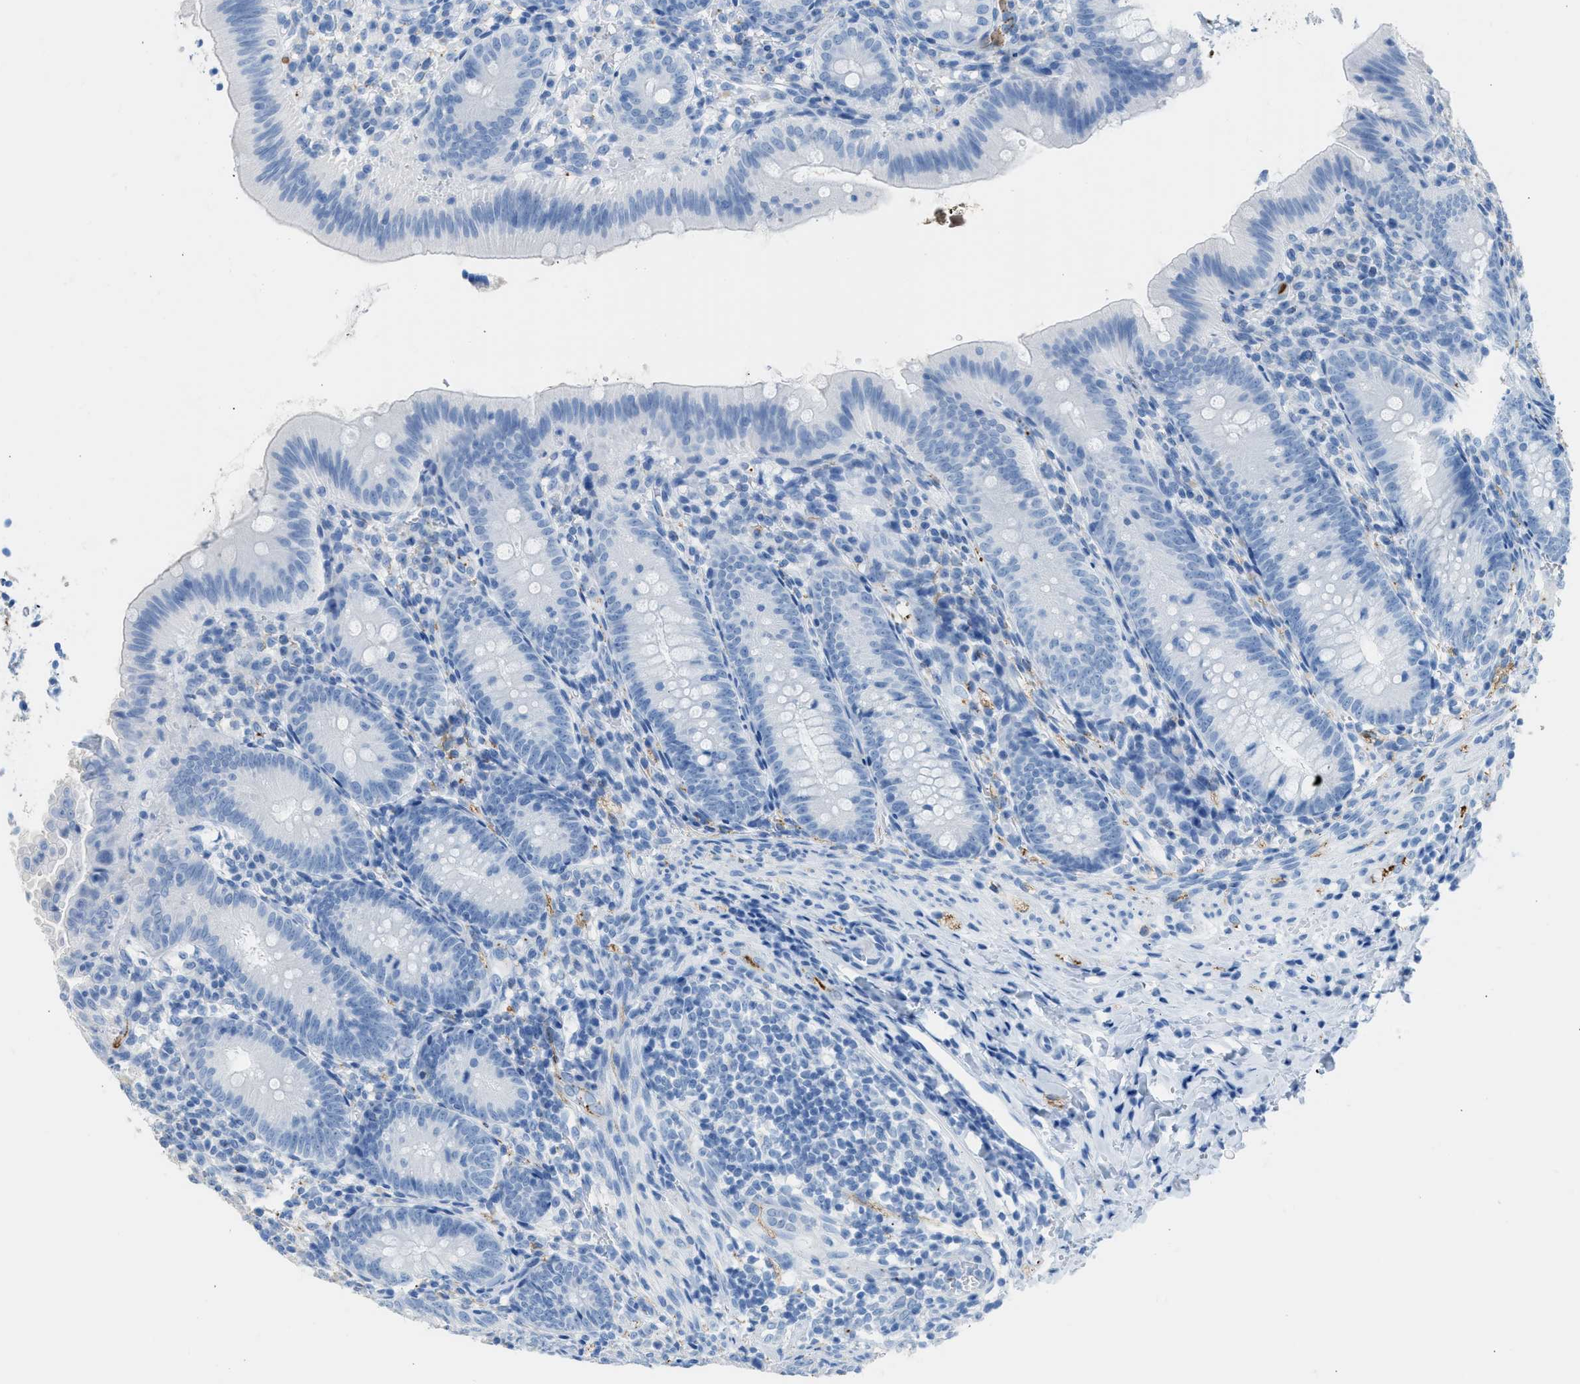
{"staining": {"intensity": "negative", "quantity": "none", "location": "none"}, "tissue": "appendix", "cell_type": "Glandular cells", "image_type": "normal", "snomed": [{"axis": "morphology", "description": "Normal tissue, NOS"}, {"axis": "topography", "description": "Appendix"}], "caption": "The histopathology image displays no staining of glandular cells in normal appendix. (DAB (3,3'-diaminobenzidine) IHC with hematoxylin counter stain).", "gene": "FAIM2", "patient": {"sex": "male", "age": 1}}